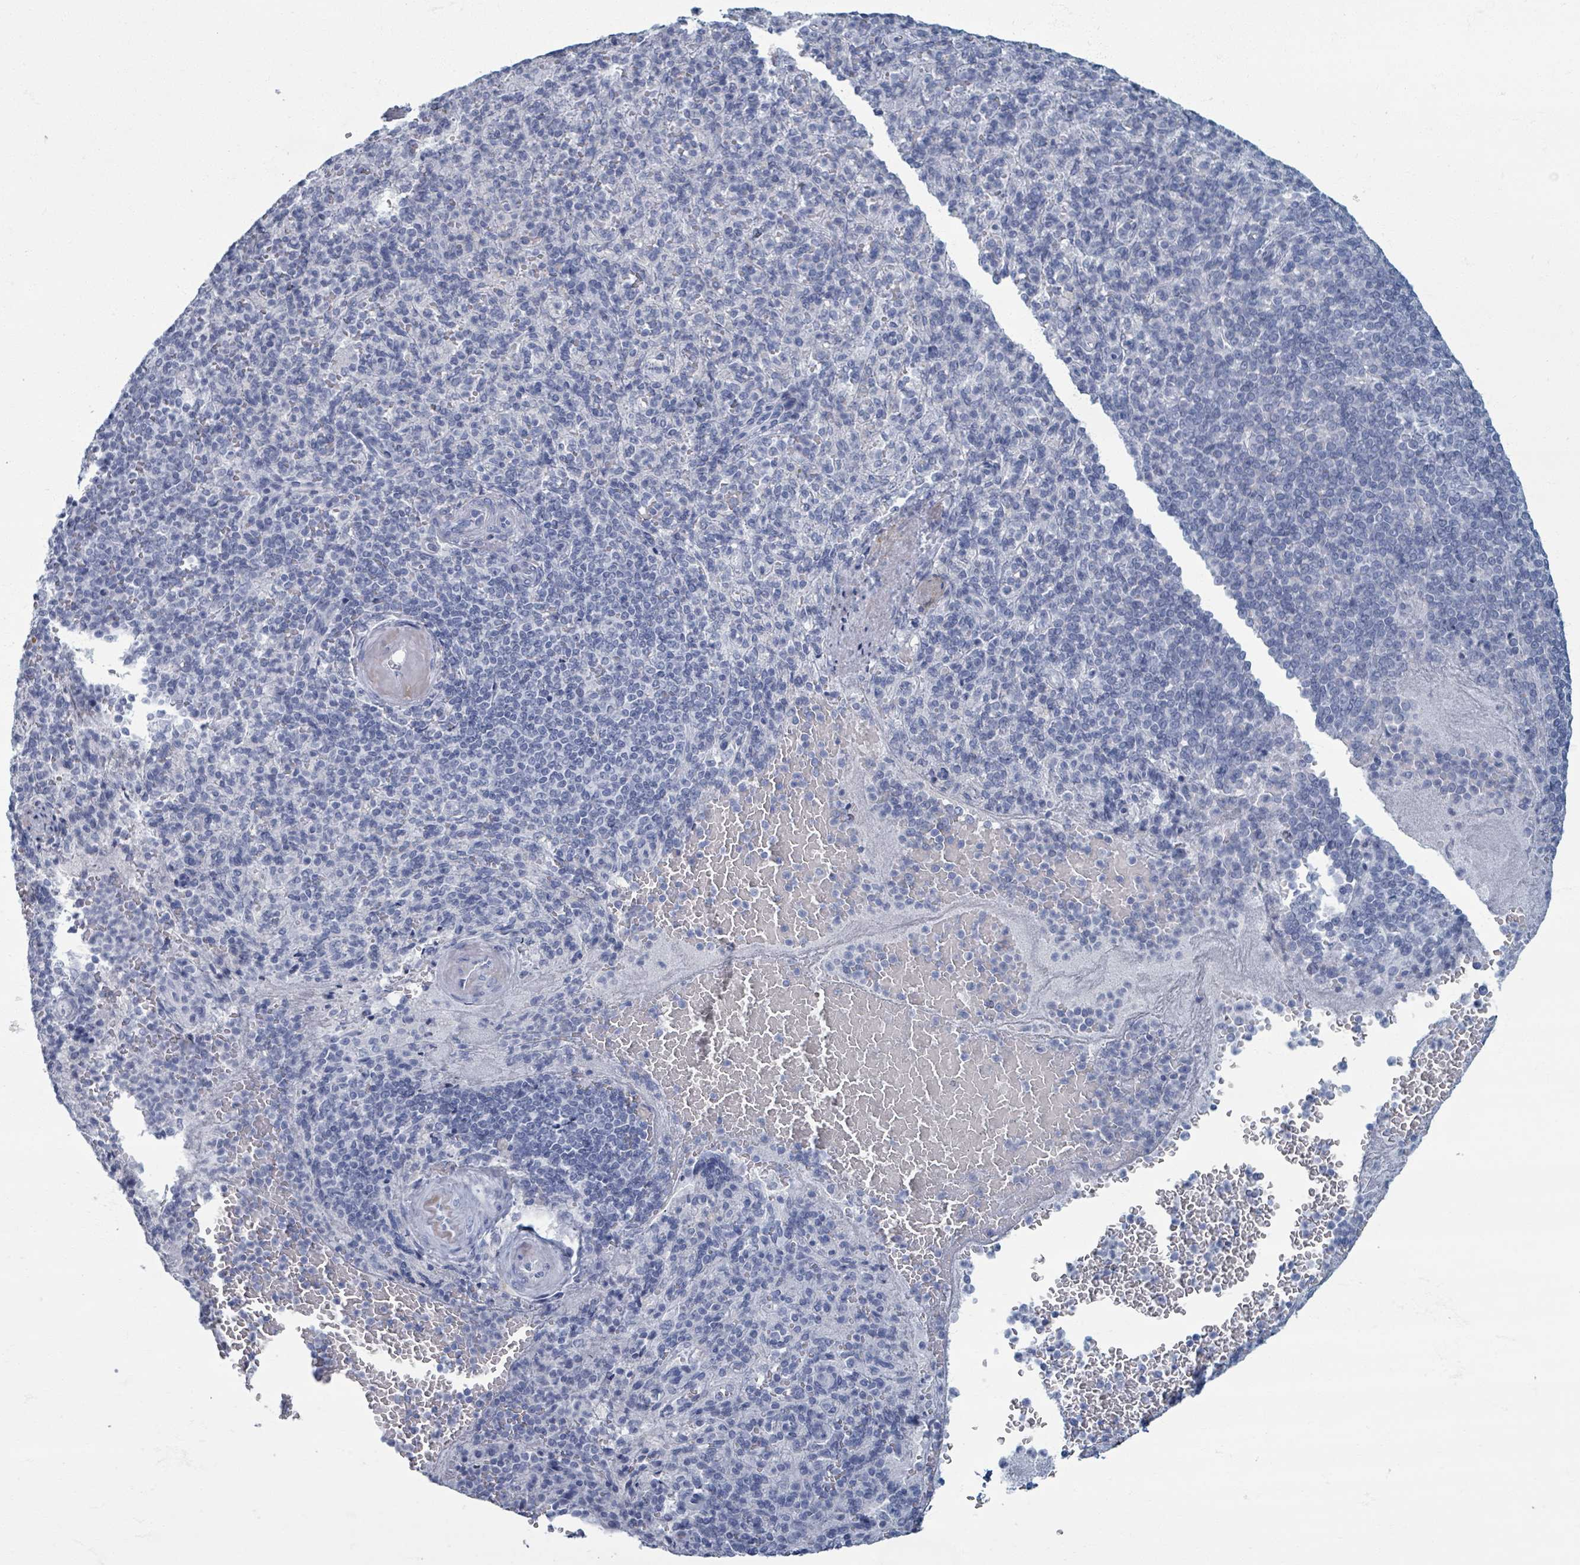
{"staining": {"intensity": "negative", "quantity": "none", "location": "none"}, "tissue": "spleen", "cell_type": "Cells in red pulp", "image_type": "normal", "snomed": [{"axis": "morphology", "description": "Normal tissue, NOS"}, {"axis": "topography", "description": "Spleen"}], "caption": "Photomicrograph shows no significant protein staining in cells in red pulp of benign spleen.", "gene": "TAS2R1", "patient": {"sex": "female", "age": 74}}